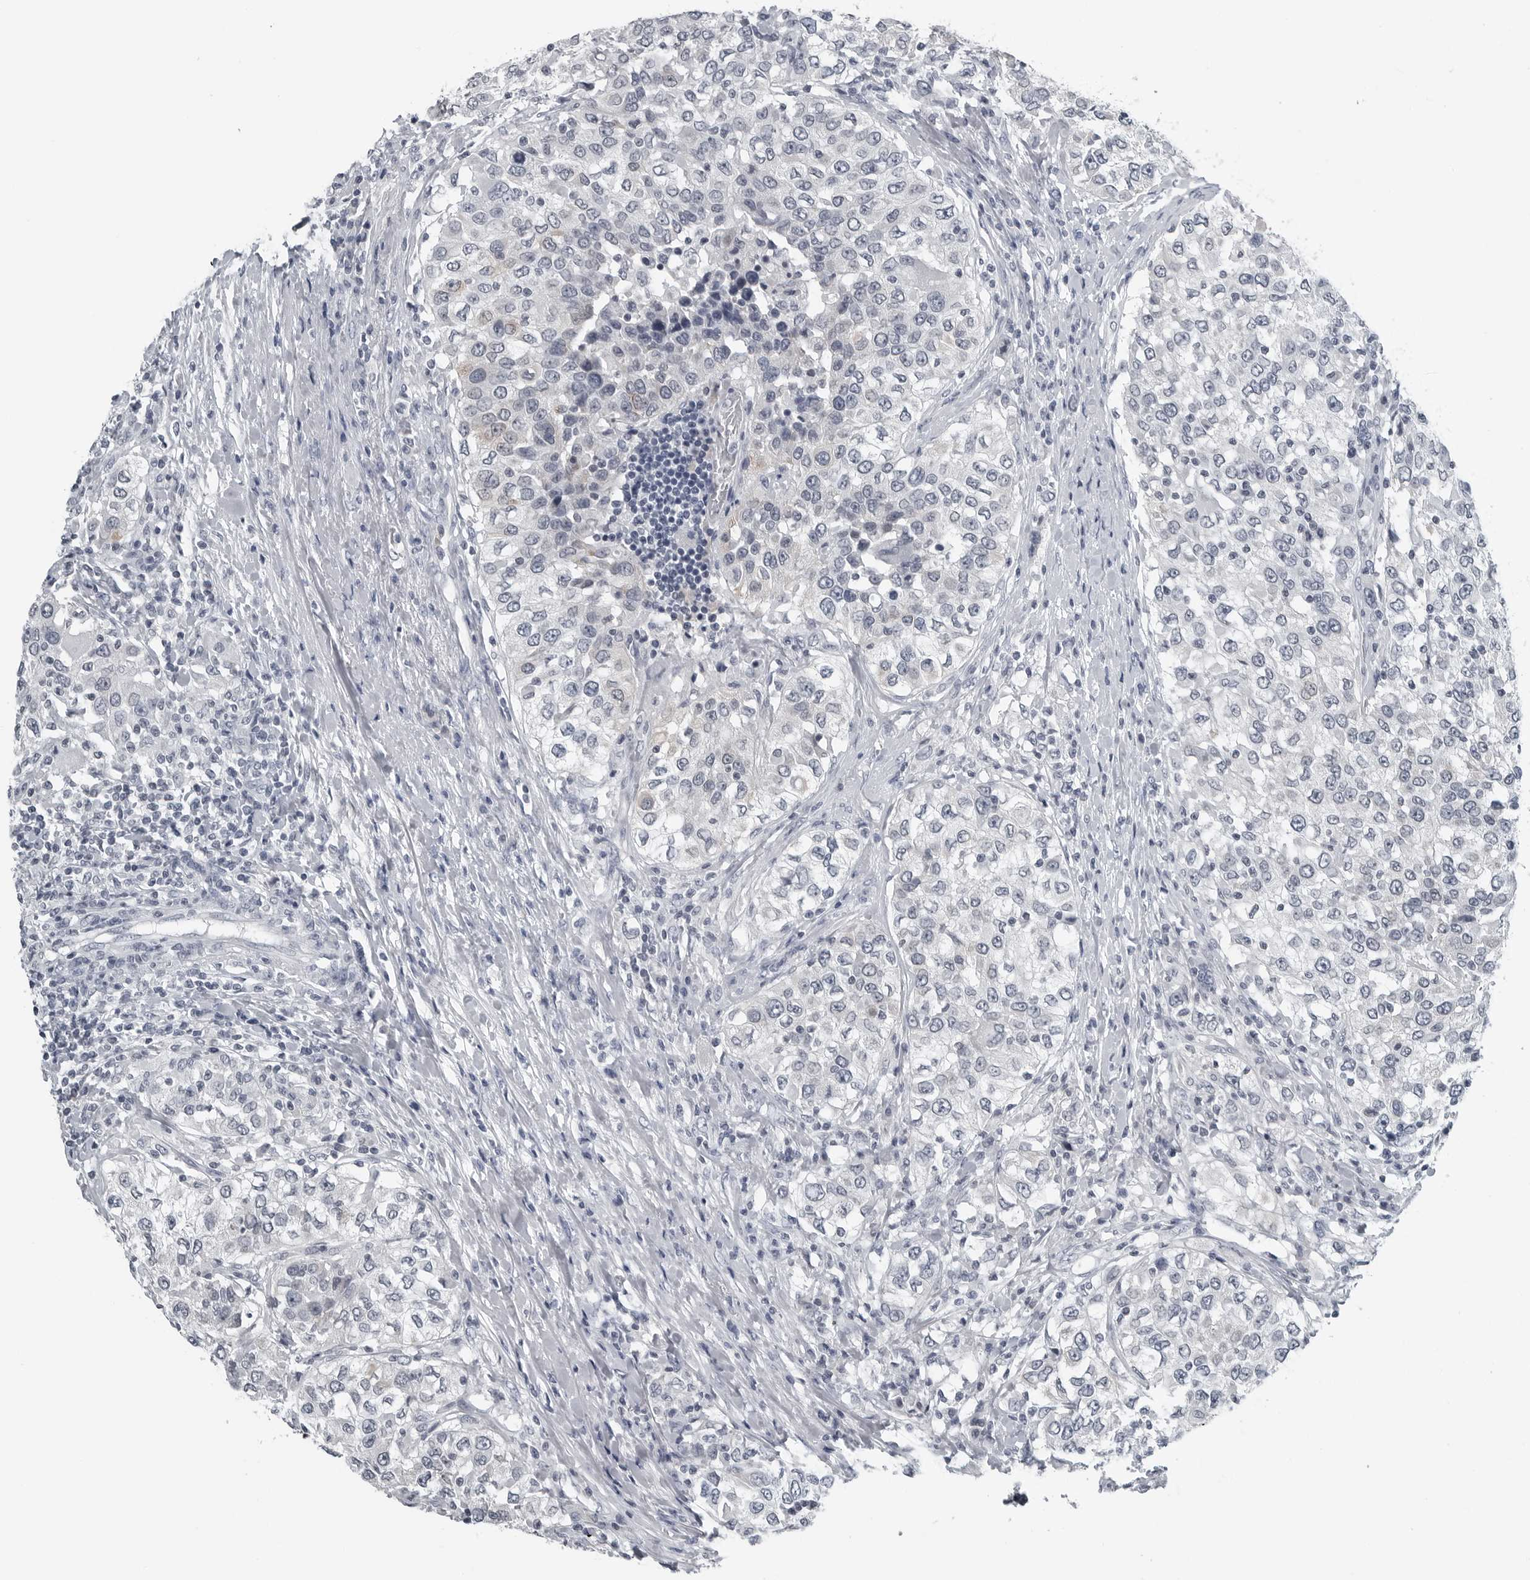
{"staining": {"intensity": "negative", "quantity": "none", "location": "none"}, "tissue": "urothelial cancer", "cell_type": "Tumor cells", "image_type": "cancer", "snomed": [{"axis": "morphology", "description": "Urothelial carcinoma, High grade"}, {"axis": "topography", "description": "Urinary bladder"}], "caption": "Immunohistochemical staining of human urothelial cancer reveals no significant positivity in tumor cells. (DAB (3,3'-diaminobenzidine) immunohistochemistry (IHC) with hematoxylin counter stain).", "gene": "SPINK1", "patient": {"sex": "female", "age": 80}}